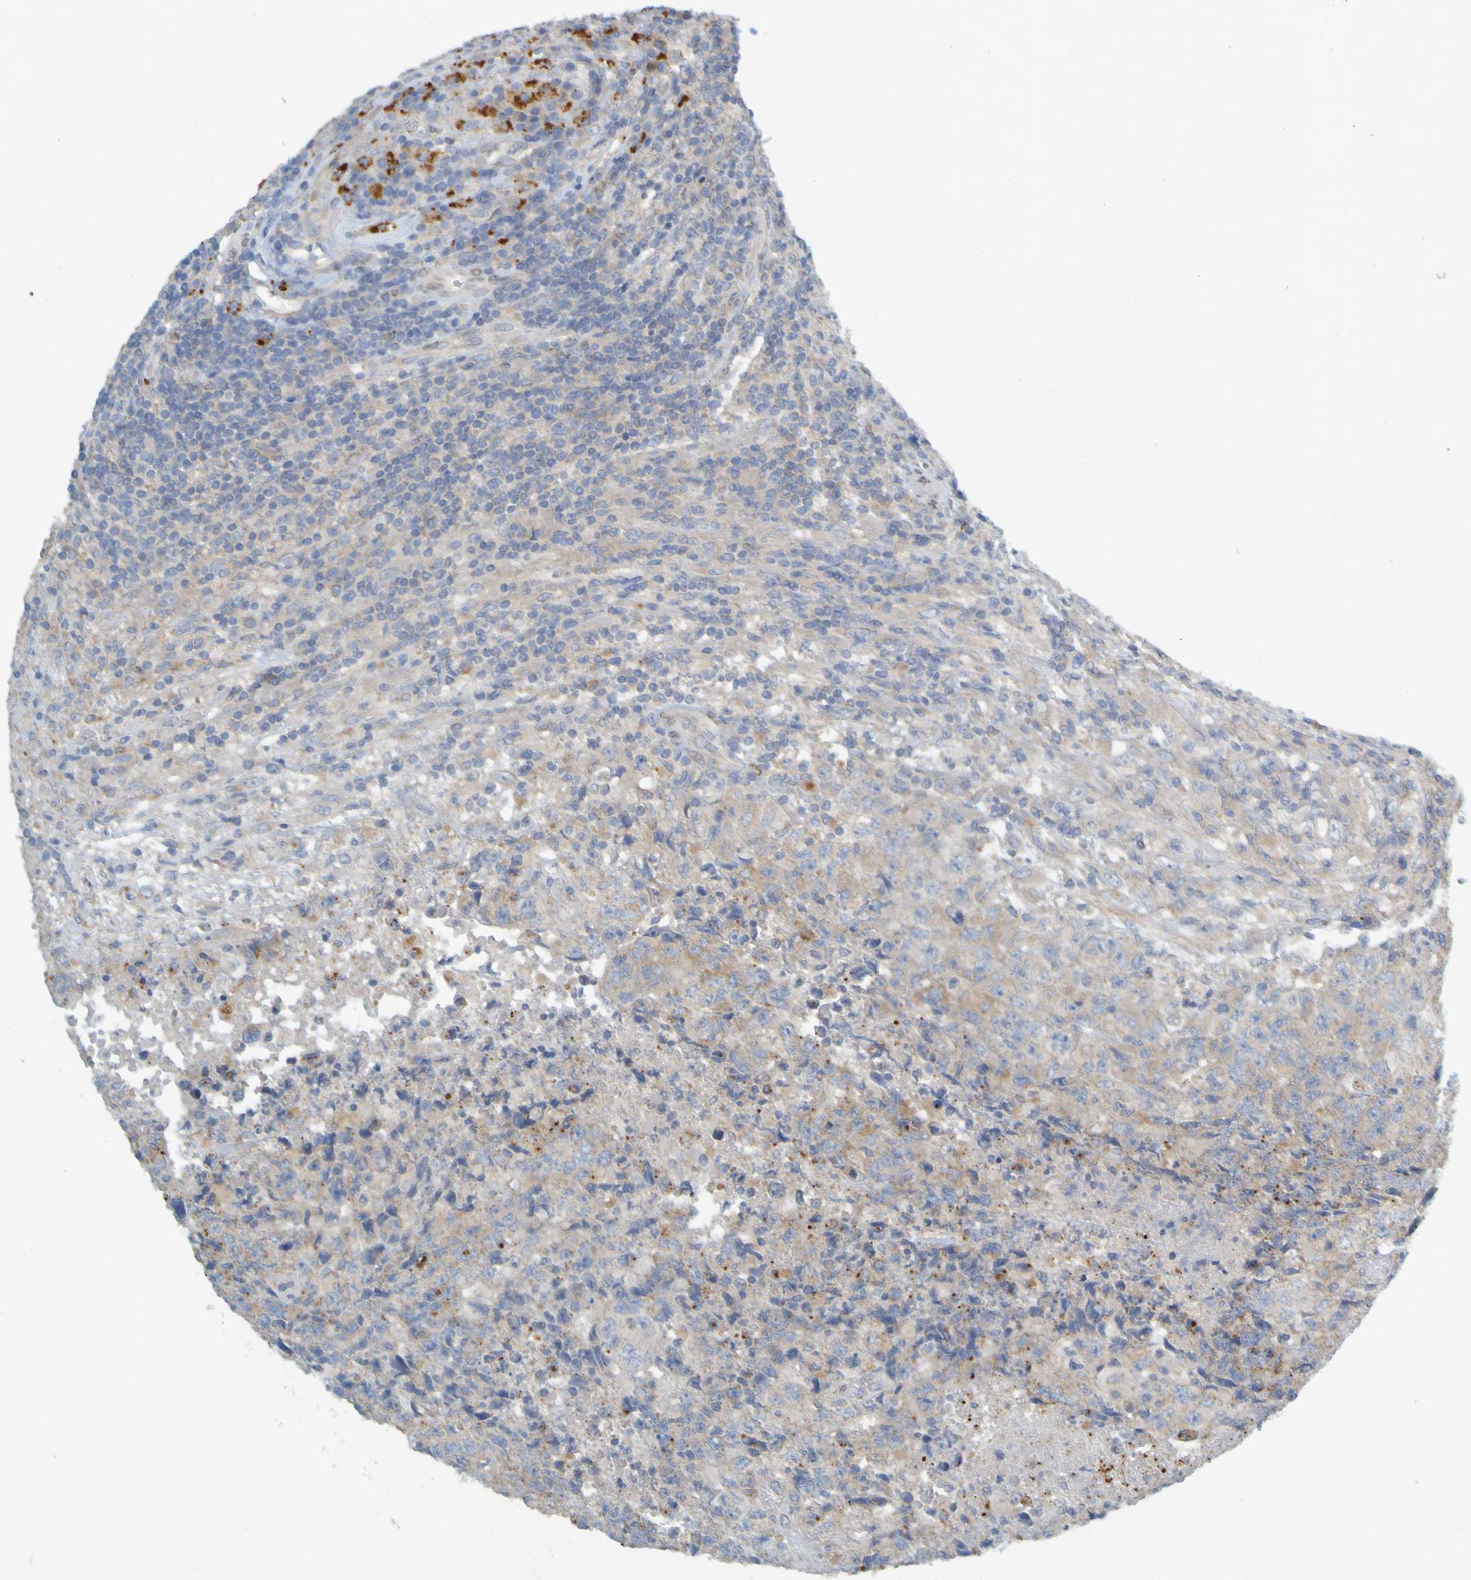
{"staining": {"intensity": "weak", "quantity": ">75%", "location": "cytoplasmic/membranous"}, "tissue": "testis cancer", "cell_type": "Tumor cells", "image_type": "cancer", "snomed": [{"axis": "morphology", "description": "Necrosis, NOS"}, {"axis": "morphology", "description": "Carcinoma, Embryonal, NOS"}, {"axis": "topography", "description": "Testis"}], "caption": "The immunohistochemical stain labels weak cytoplasmic/membranous expression in tumor cells of testis embryonal carcinoma tissue. The protein of interest is stained brown, and the nuclei are stained in blue (DAB (3,3'-diaminobenzidine) IHC with brightfield microscopy, high magnification).", "gene": "MAG", "patient": {"sex": "male", "age": 19}}